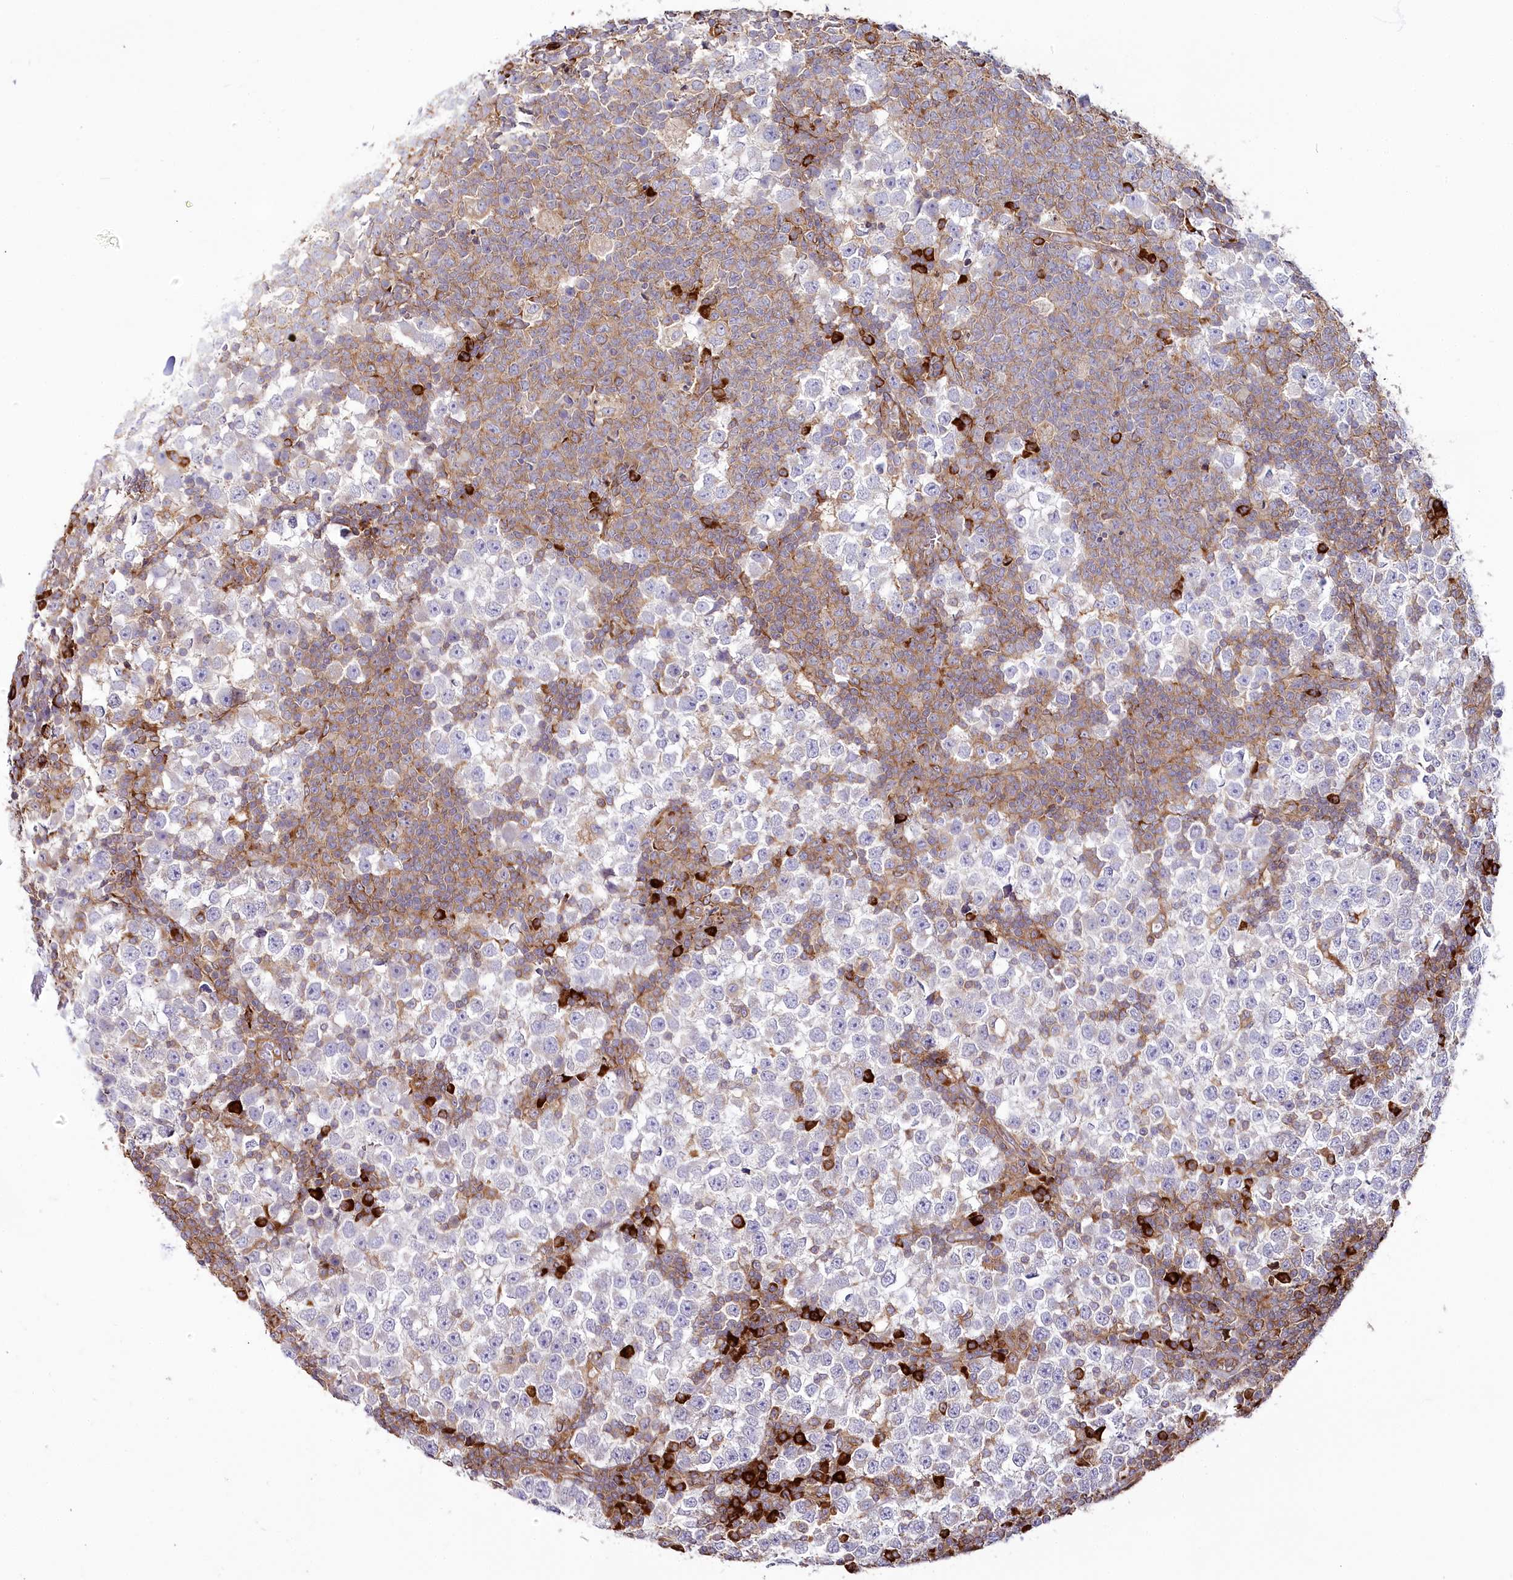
{"staining": {"intensity": "negative", "quantity": "none", "location": "none"}, "tissue": "testis cancer", "cell_type": "Tumor cells", "image_type": "cancer", "snomed": [{"axis": "morphology", "description": "Seminoma, NOS"}, {"axis": "topography", "description": "Testis"}], "caption": "DAB (3,3'-diaminobenzidine) immunohistochemical staining of human testis seminoma shows no significant expression in tumor cells.", "gene": "POGLUT1", "patient": {"sex": "male", "age": 65}}